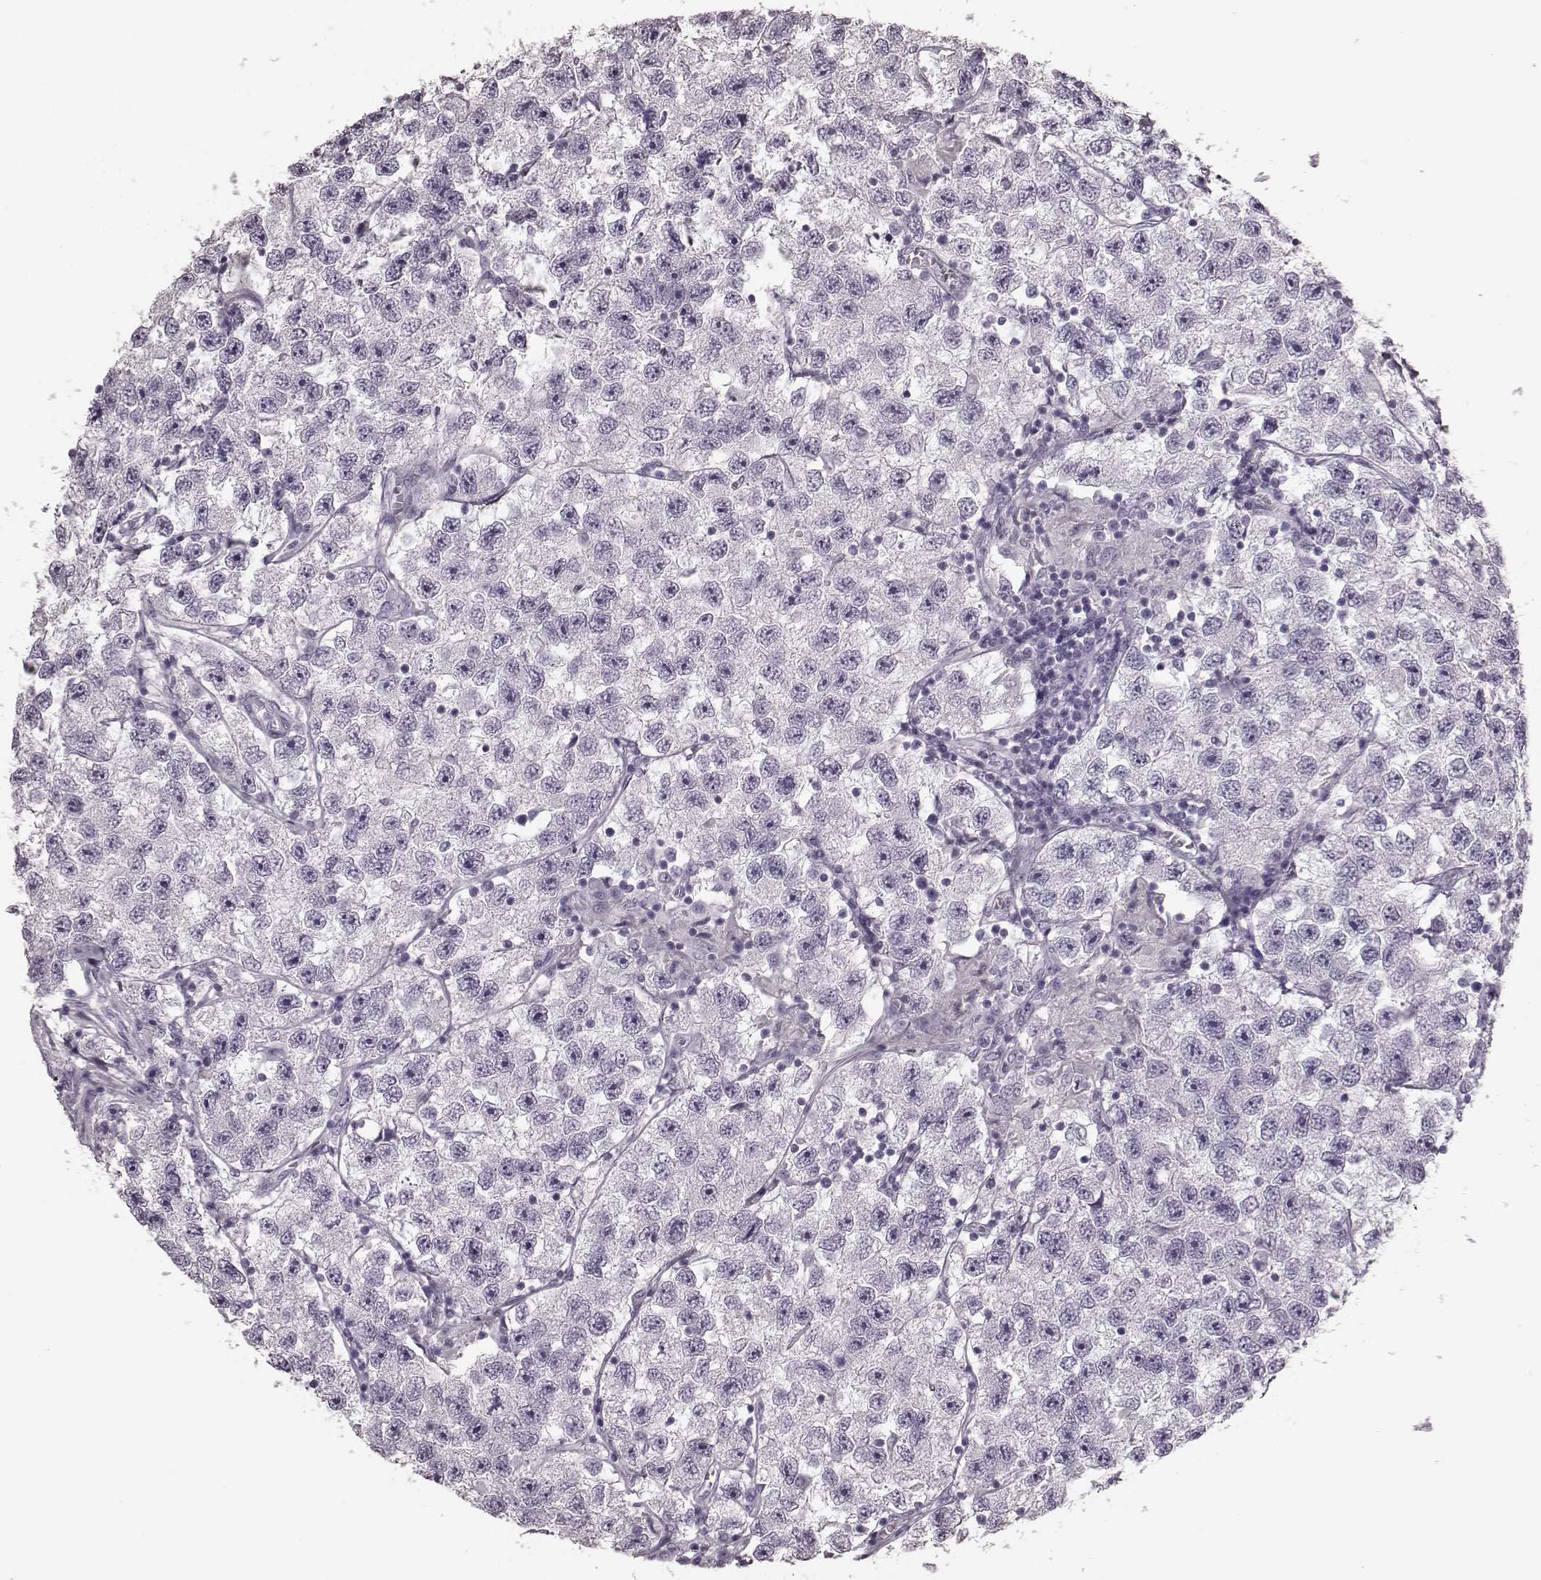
{"staining": {"intensity": "negative", "quantity": "none", "location": "none"}, "tissue": "testis cancer", "cell_type": "Tumor cells", "image_type": "cancer", "snomed": [{"axis": "morphology", "description": "Seminoma, NOS"}, {"axis": "topography", "description": "Testis"}], "caption": "IHC image of neoplastic tissue: human seminoma (testis) stained with DAB (3,3'-diaminobenzidine) displays no significant protein expression in tumor cells. Brightfield microscopy of immunohistochemistry (IHC) stained with DAB (3,3'-diaminobenzidine) (brown) and hematoxylin (blue), captured at high magnification.", "gene": "TRPM1", "patient": {"sex": "male", "age": 26}}